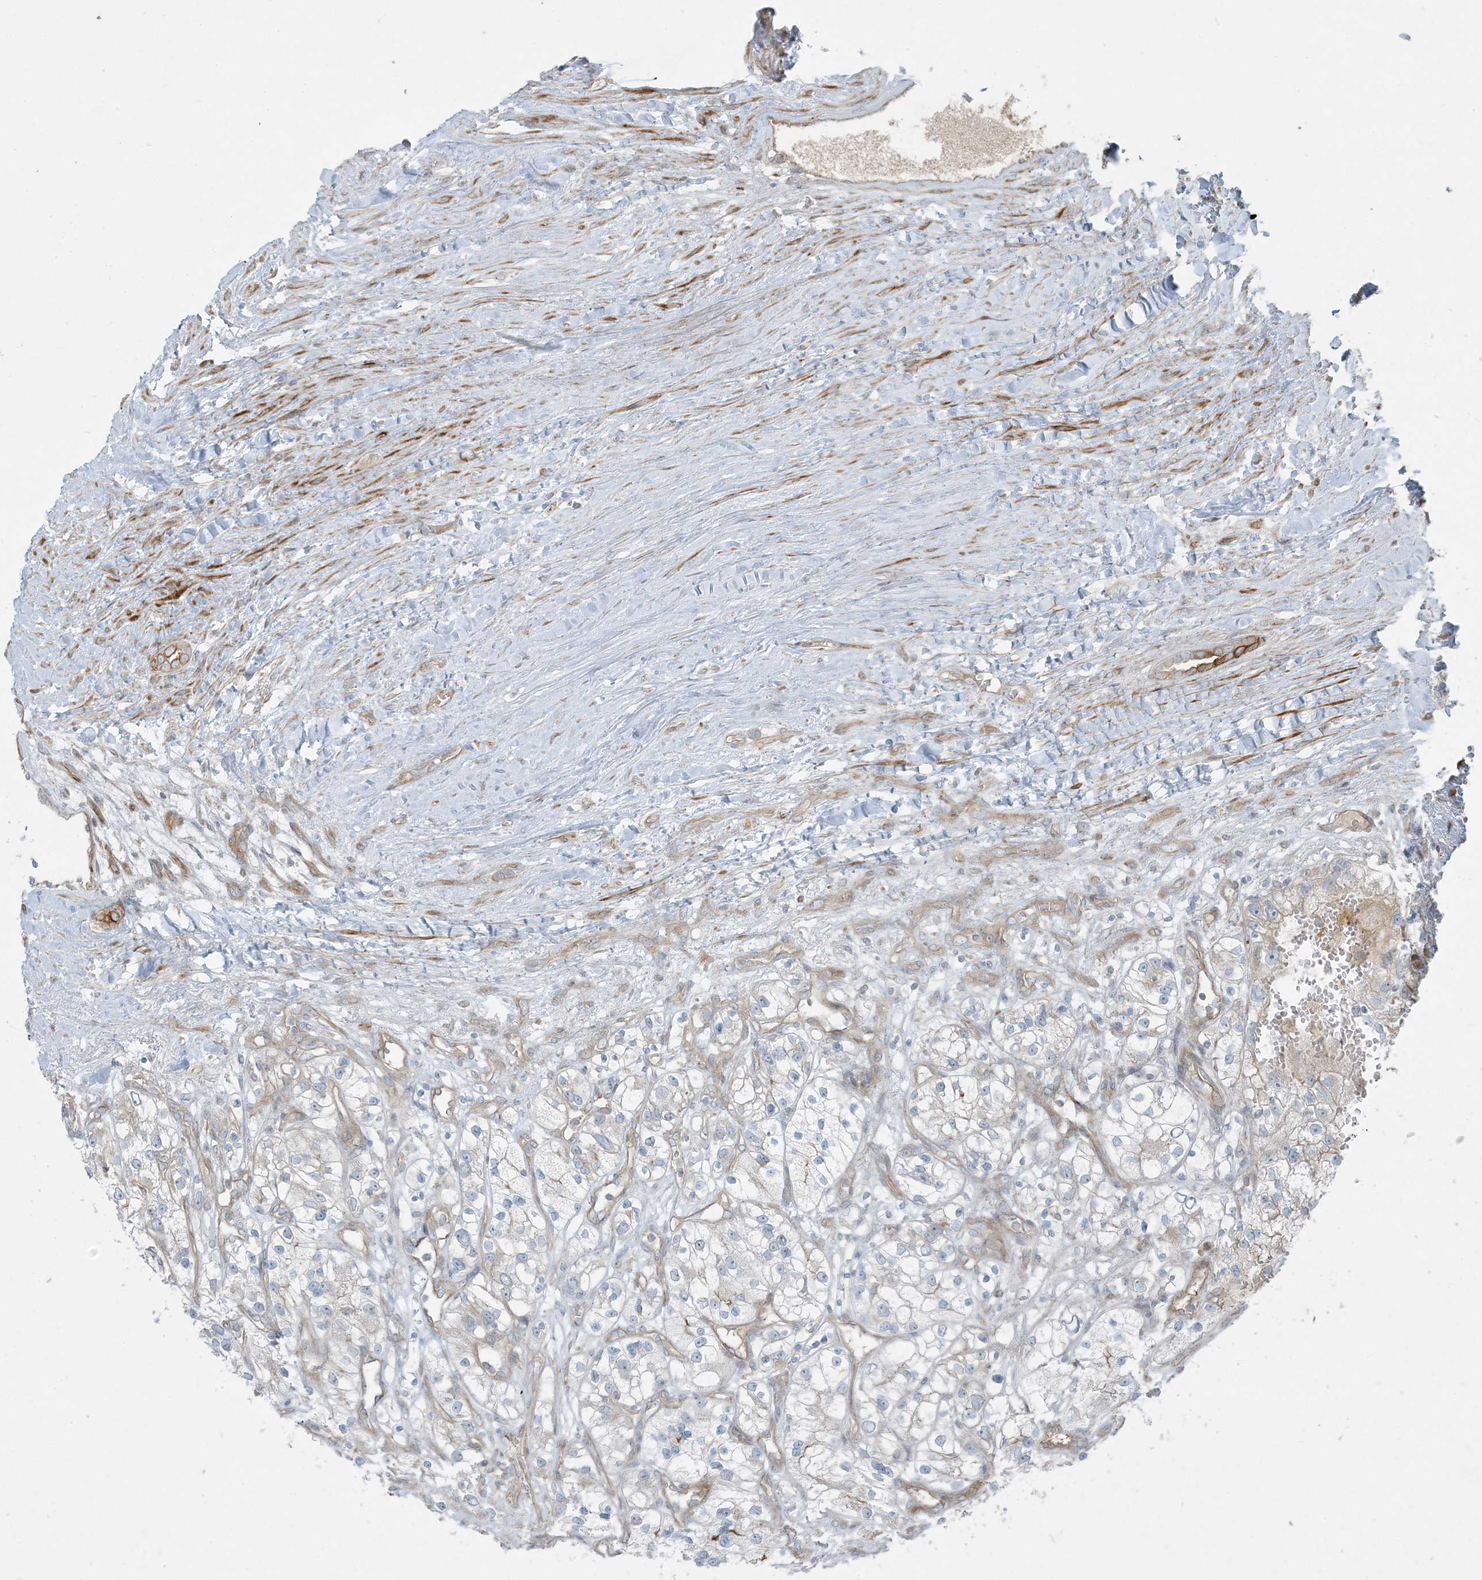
{"staining": {"intensity": "negative", "quantity": "none", "location": "none"}, "tissue": "renal cancer", "cell_type": "Tumor cells", "image_type": "cancer", "snomed": [{"axis": "morphology", "description": "Adenocarcinoma, NOS"}, {"axis": "topography", "description": "Kidney"}], "caption": "Protein analysis of adenocarcinoma (renal) exhibits no significant positivity in tumor cells.", "gene": "PIK3R4", "patient": {"sex": "female", "age": 57}}